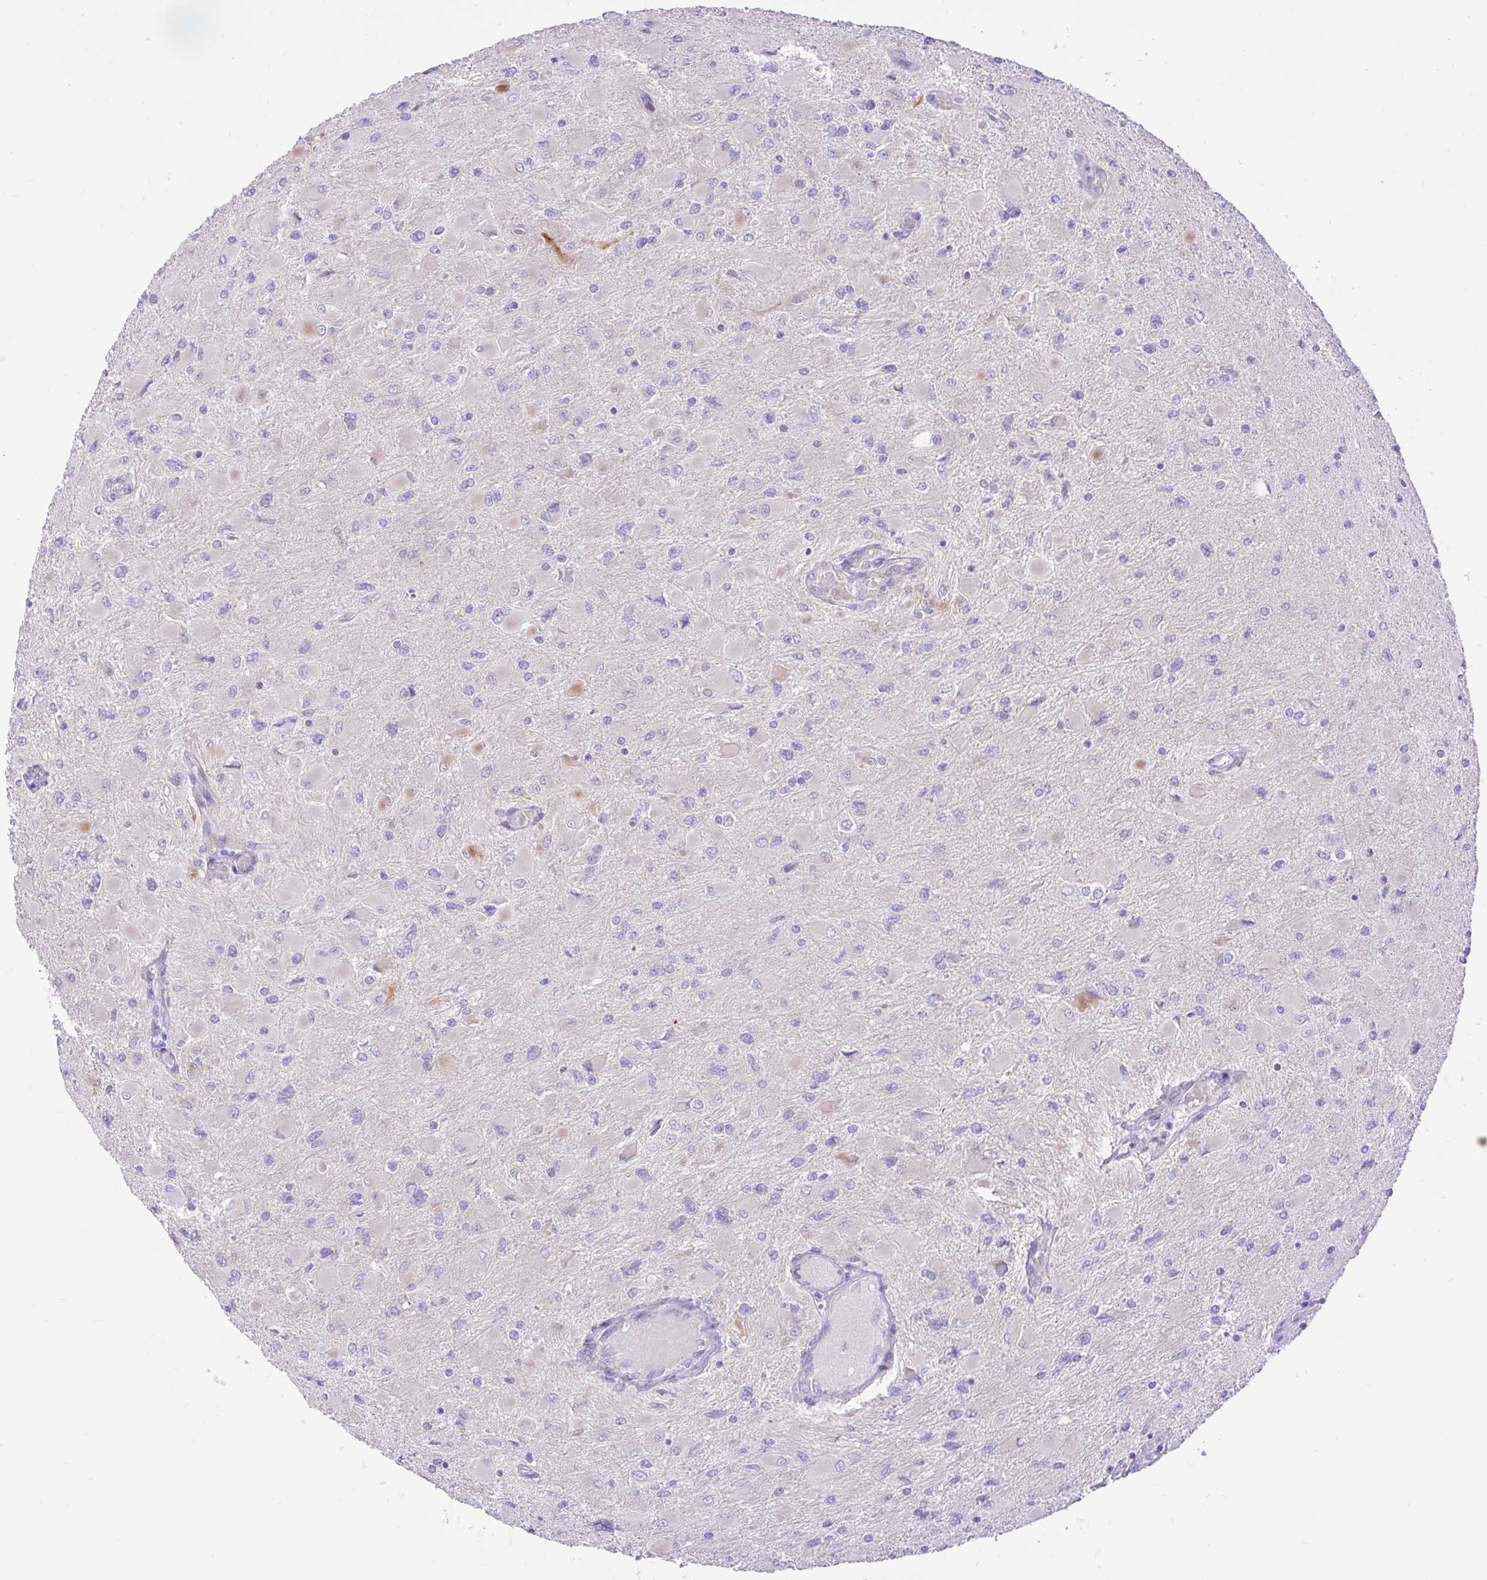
{"staining": {"intensity": "moderate", "quantity": "<25%", "location": "cytoplasmic/membranous"}, "tissue": "glioma", "cell_type": "Tumor cells", "image_type": "cancer", "snomed": [{"axis": "morphology", "description": "Glioma, malignant, High grade"}, {"axis": "topography", "description": "Cerebral cortex"}], "caption": "Protein expression analysis of human glioma reveals moderate cytoplasmic/membranous staining in about <25% of tumor cells. (IHC, brightfield microscopy, high magnification).", "gene": "ZNF101", "patient": {"sex": "female", "age": 36}}